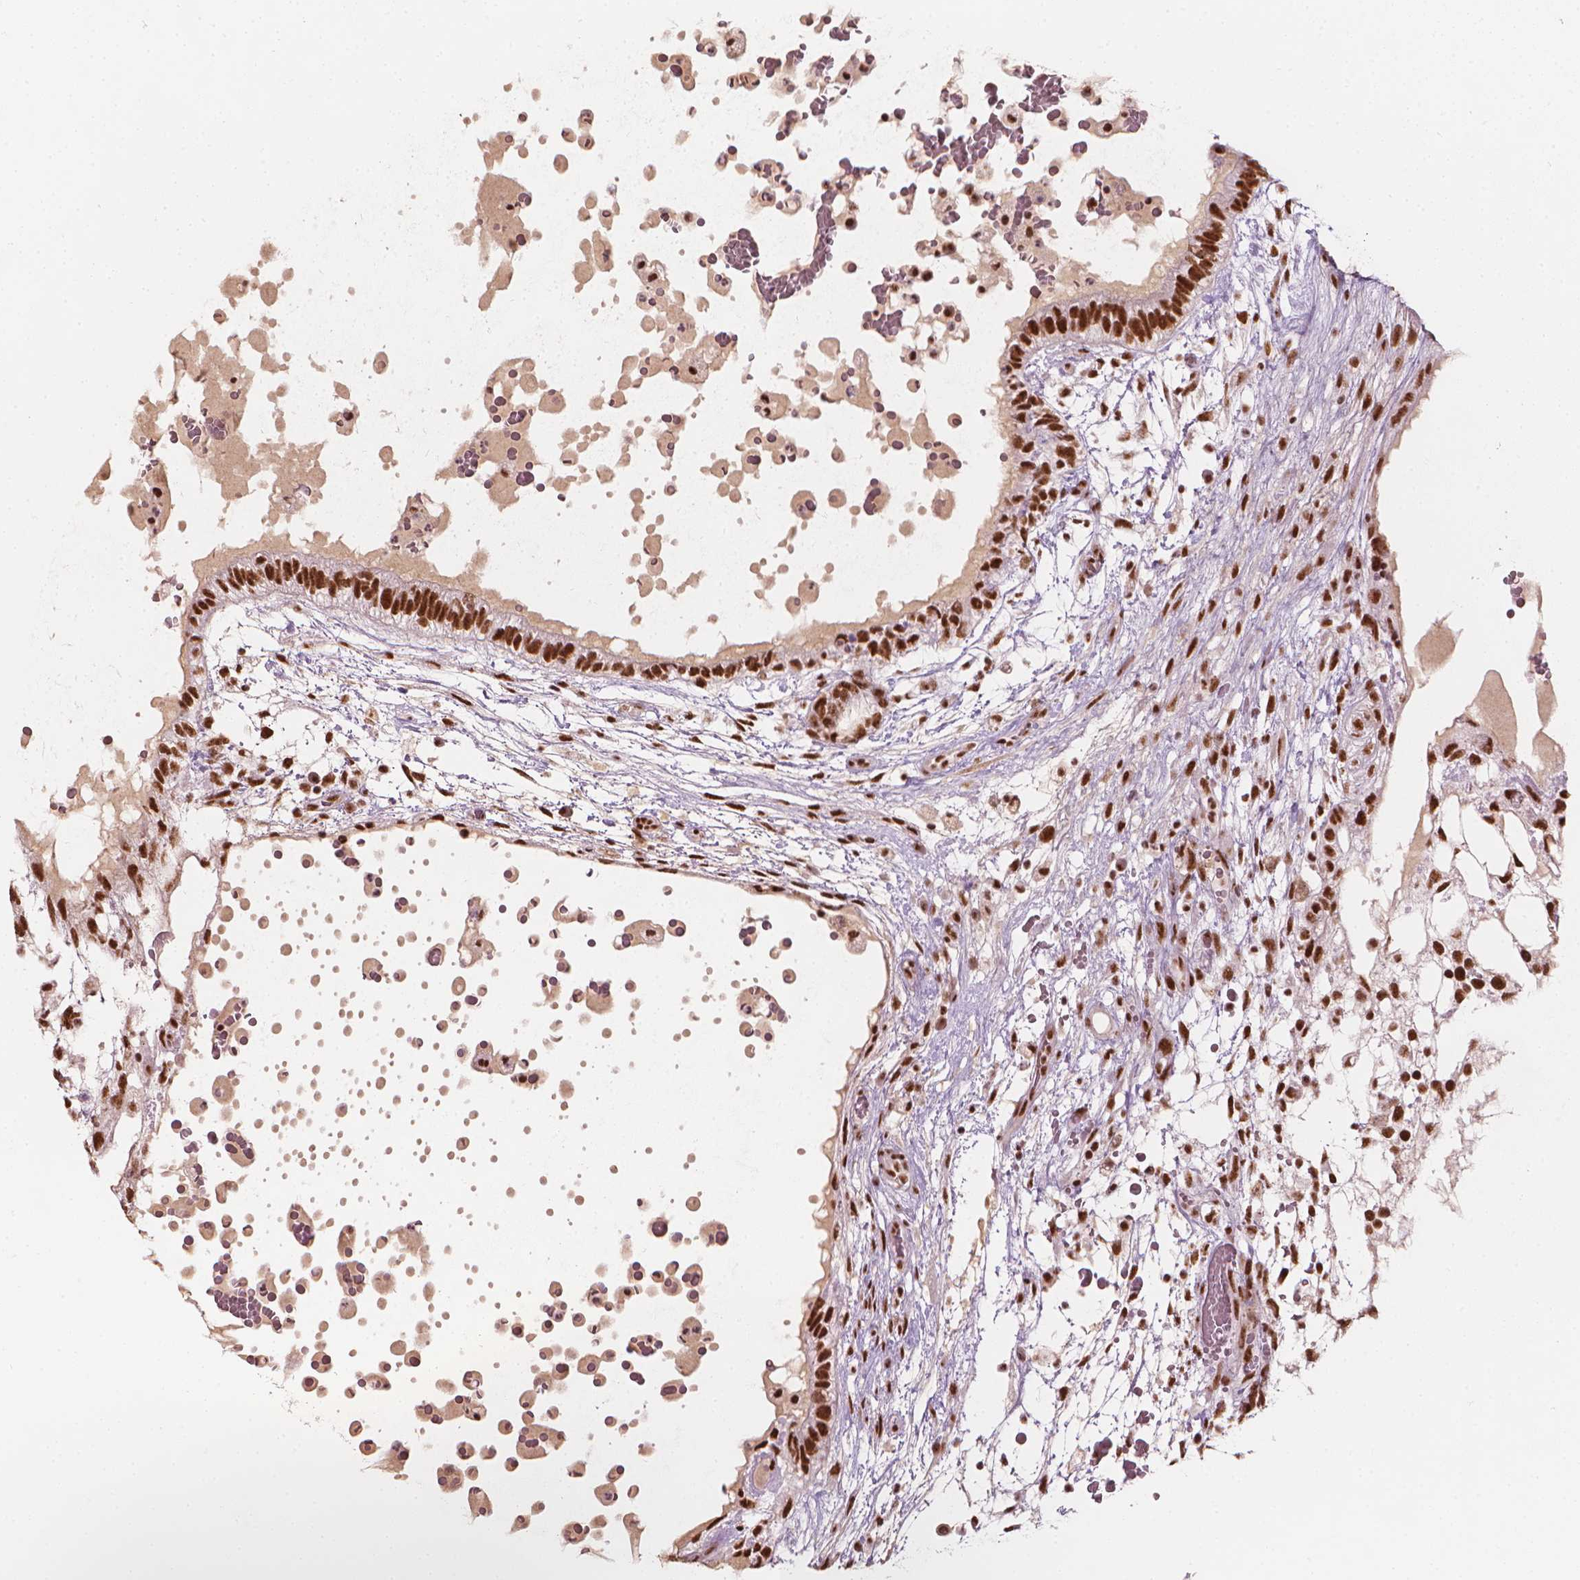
{"staining": {"intensity": "strong", "quantity": ">75%", "location": "nuclear"}, "tissue": "testis cancer", "cell_type": "Tumor cells", "image_type": "cancer", "snomed": [{"axis": "morphology", "description": "Normal tissue, NOS"}, {"axis": "morphology", "description": "Carcinoma, Embryonal, NOS"}, {"axis": "topography", "description": "Testis"}], "caption": "Tumor cells show high levels of strong nuclear expression in about >75% of cells in testis embryonal carcinoma. (Stains: DAB in brown, nuclei in blue, Microscopy: brightfield microscopy at high magnification).", "gene": "ELF2", "patient": {"sex": "male", "age": 32}}